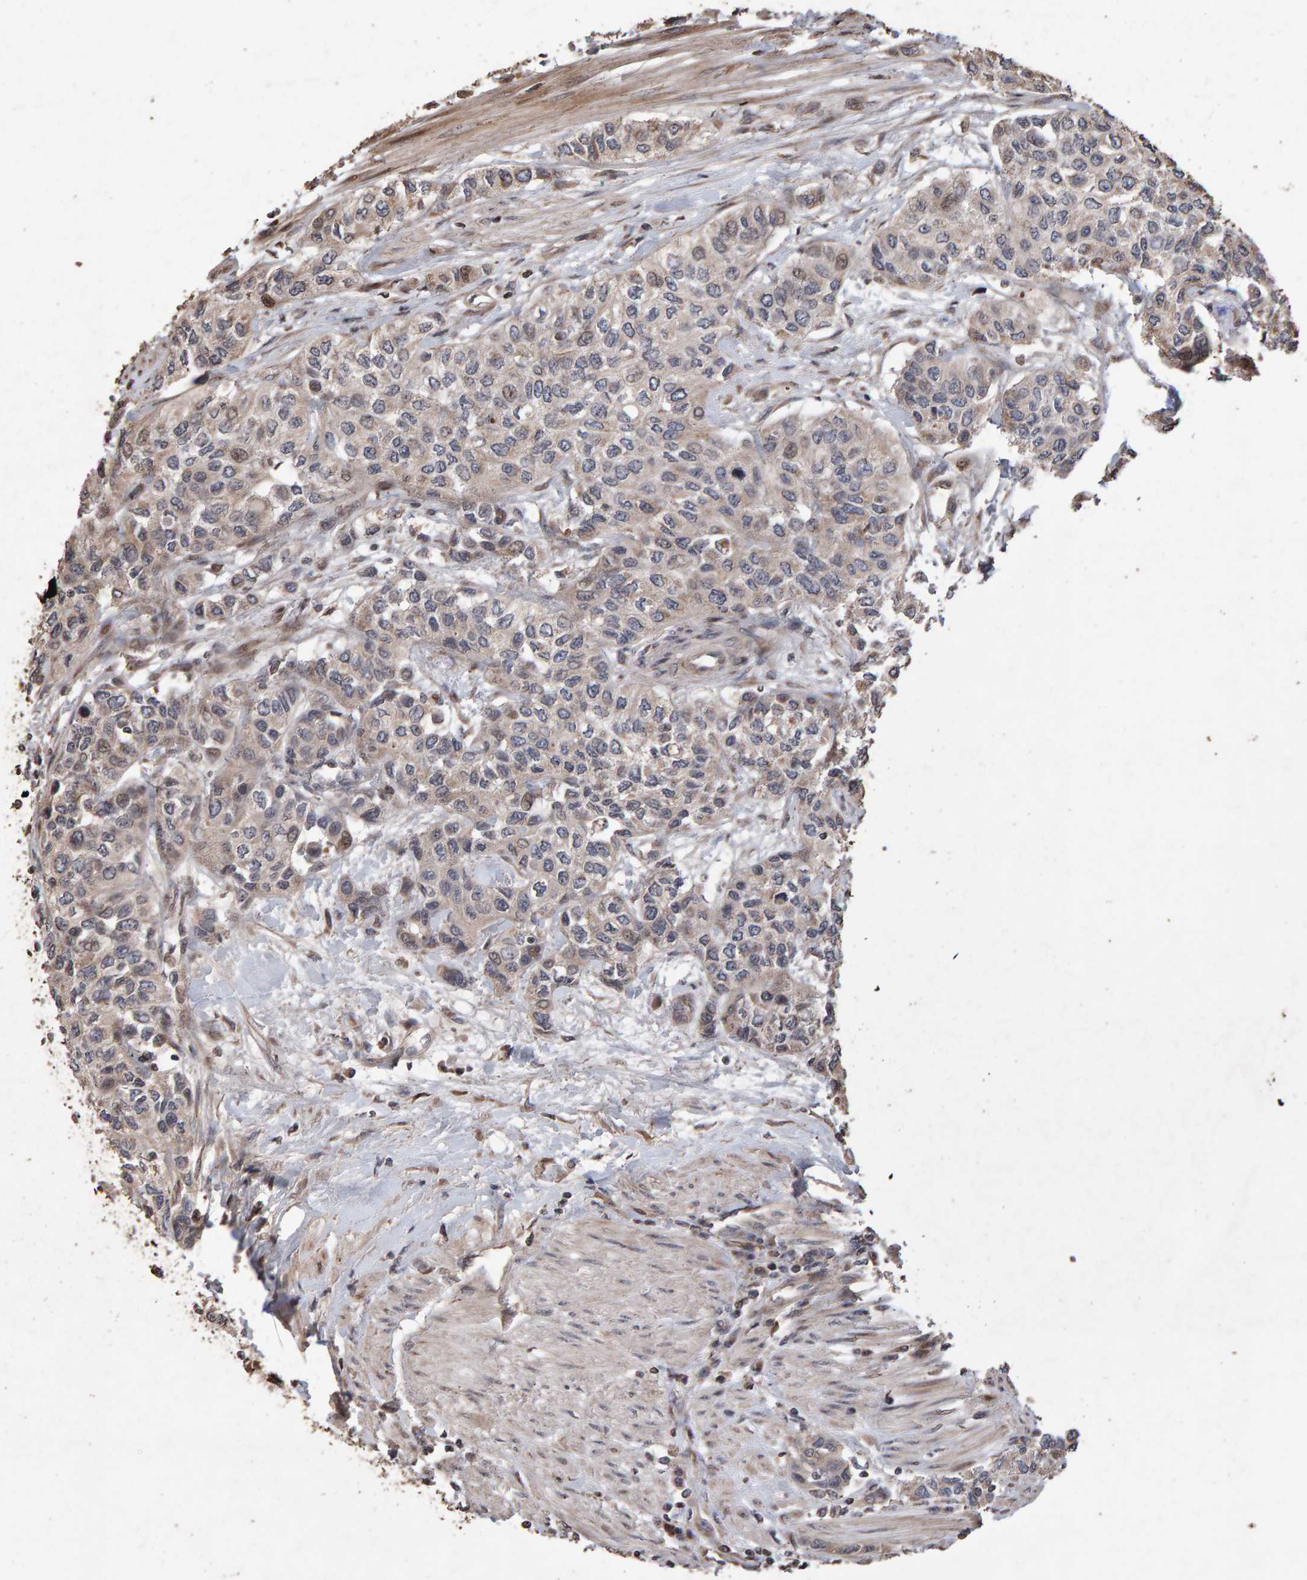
{"staining": {"intensity": "negative", "quantity": "none", "location": "none"}, "tissue": "urothelial cancer", "cell_type": "Tumor cells", "image_type": "cancer", "snomed": [{"axis": "morphology", "description": "Urothelial carcinoma, High grade"}, {"axis": "topography", "description": "Urinary bladder"}], "caption": "Tumor cells are negative for protein expression in human urothelial cancer.", "gene": "OSBP2", "patient": {"sex": "female", "age": 56}}